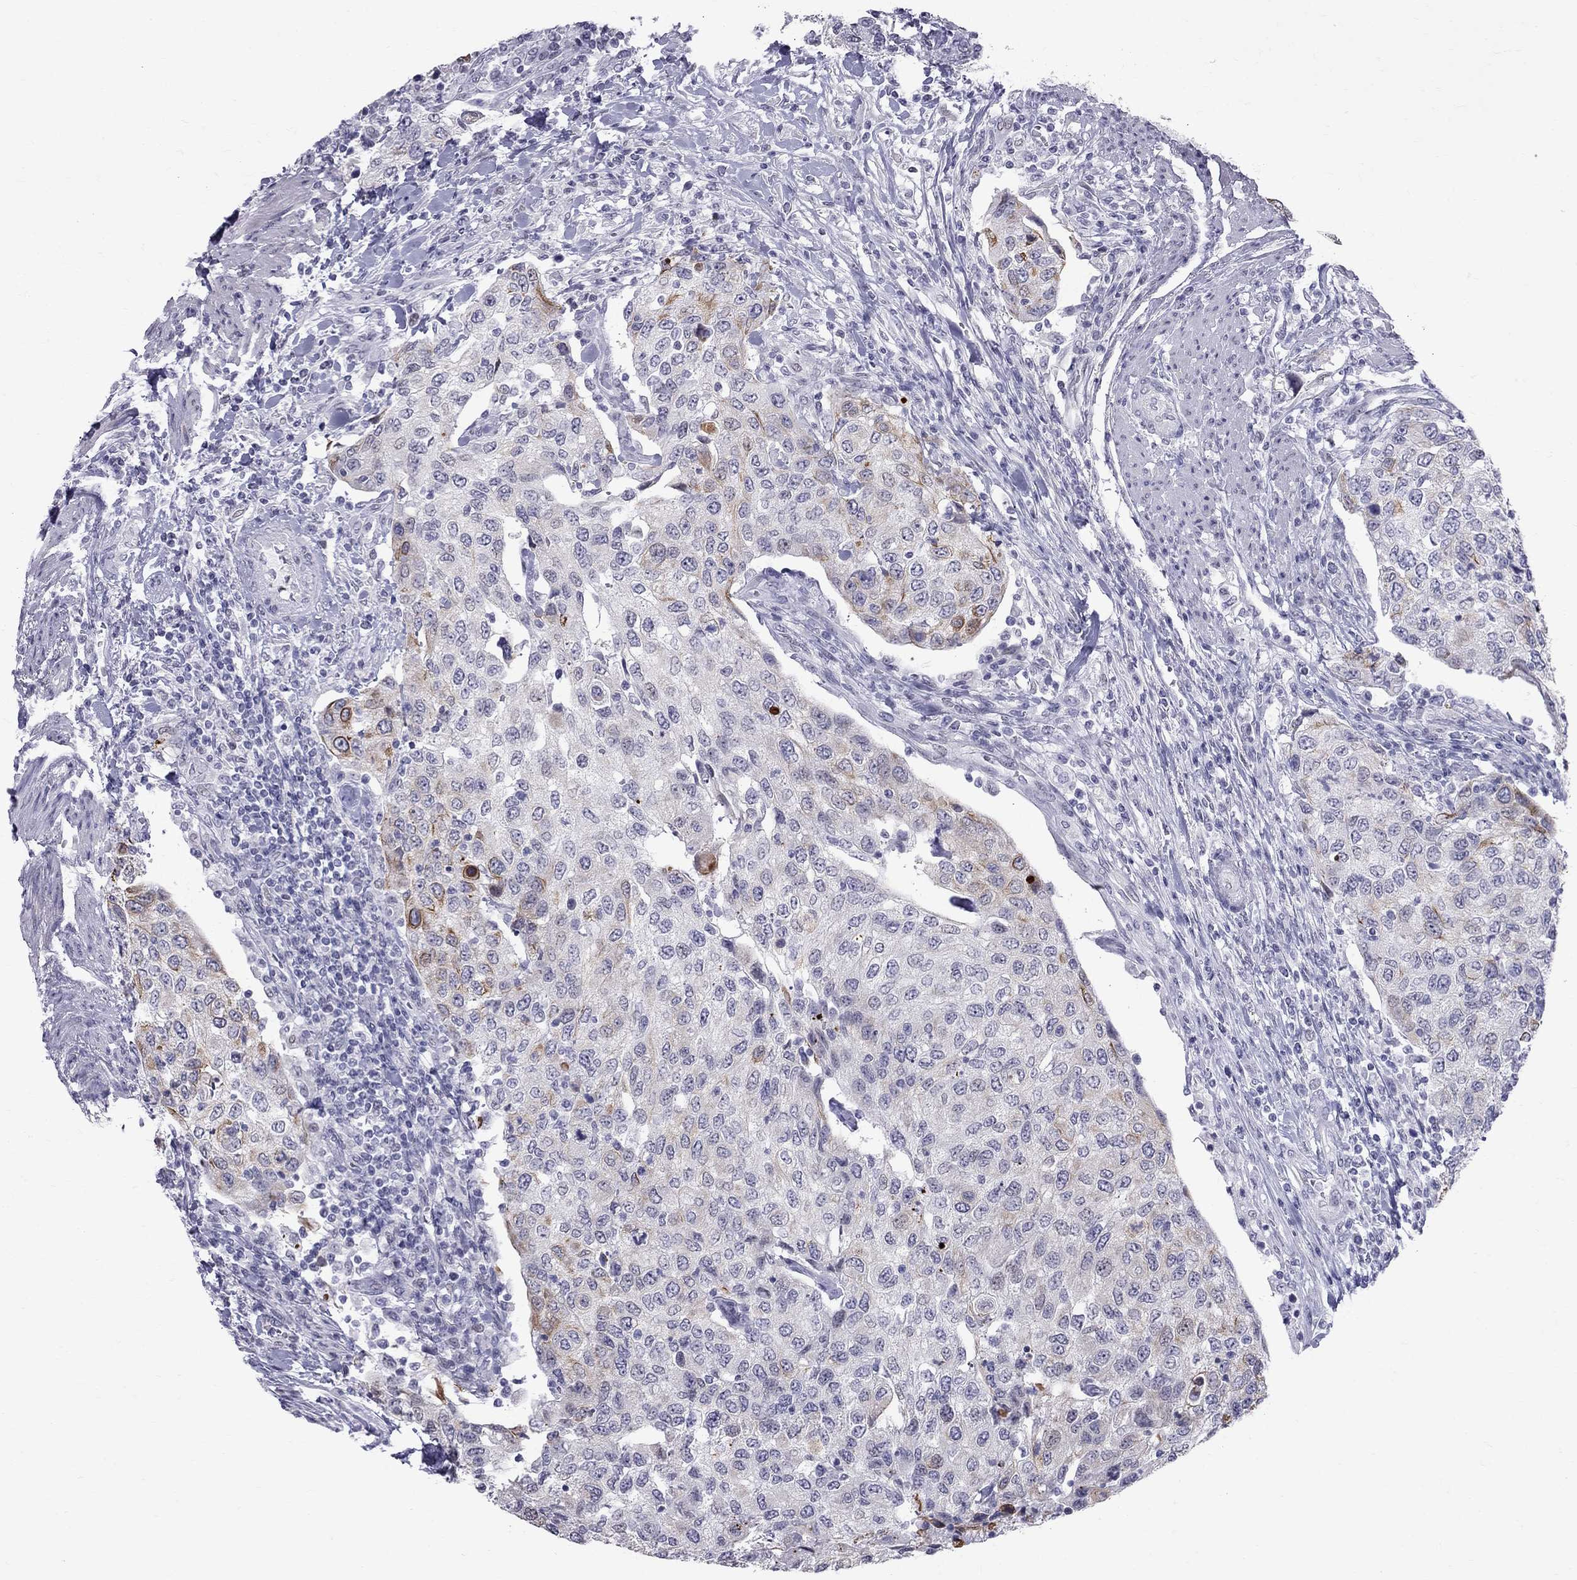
{"staining": {"intensity": "strong", "quantity": "<25%", "location": "cytoplasmic/membranous"}, "tissue": "urothelial cancer", "cell_type": "Tumor cells", "image_type": "cancer", "snomed": [{"axis": "morphology", "description": "Urothelial carcinoma, High grade"}, {"axis": "topography", "description": "Urinary bladder"}], "caption": "A photomicrograph showing strong cytoplasmic/membranous staining in approximately <25% of tumor cells in high-grade urothelial carcinoma, as visualized by brown immunohistochemical staining.", "gene": "MUC15", "patient": {"sex": "female", "age": 78}}